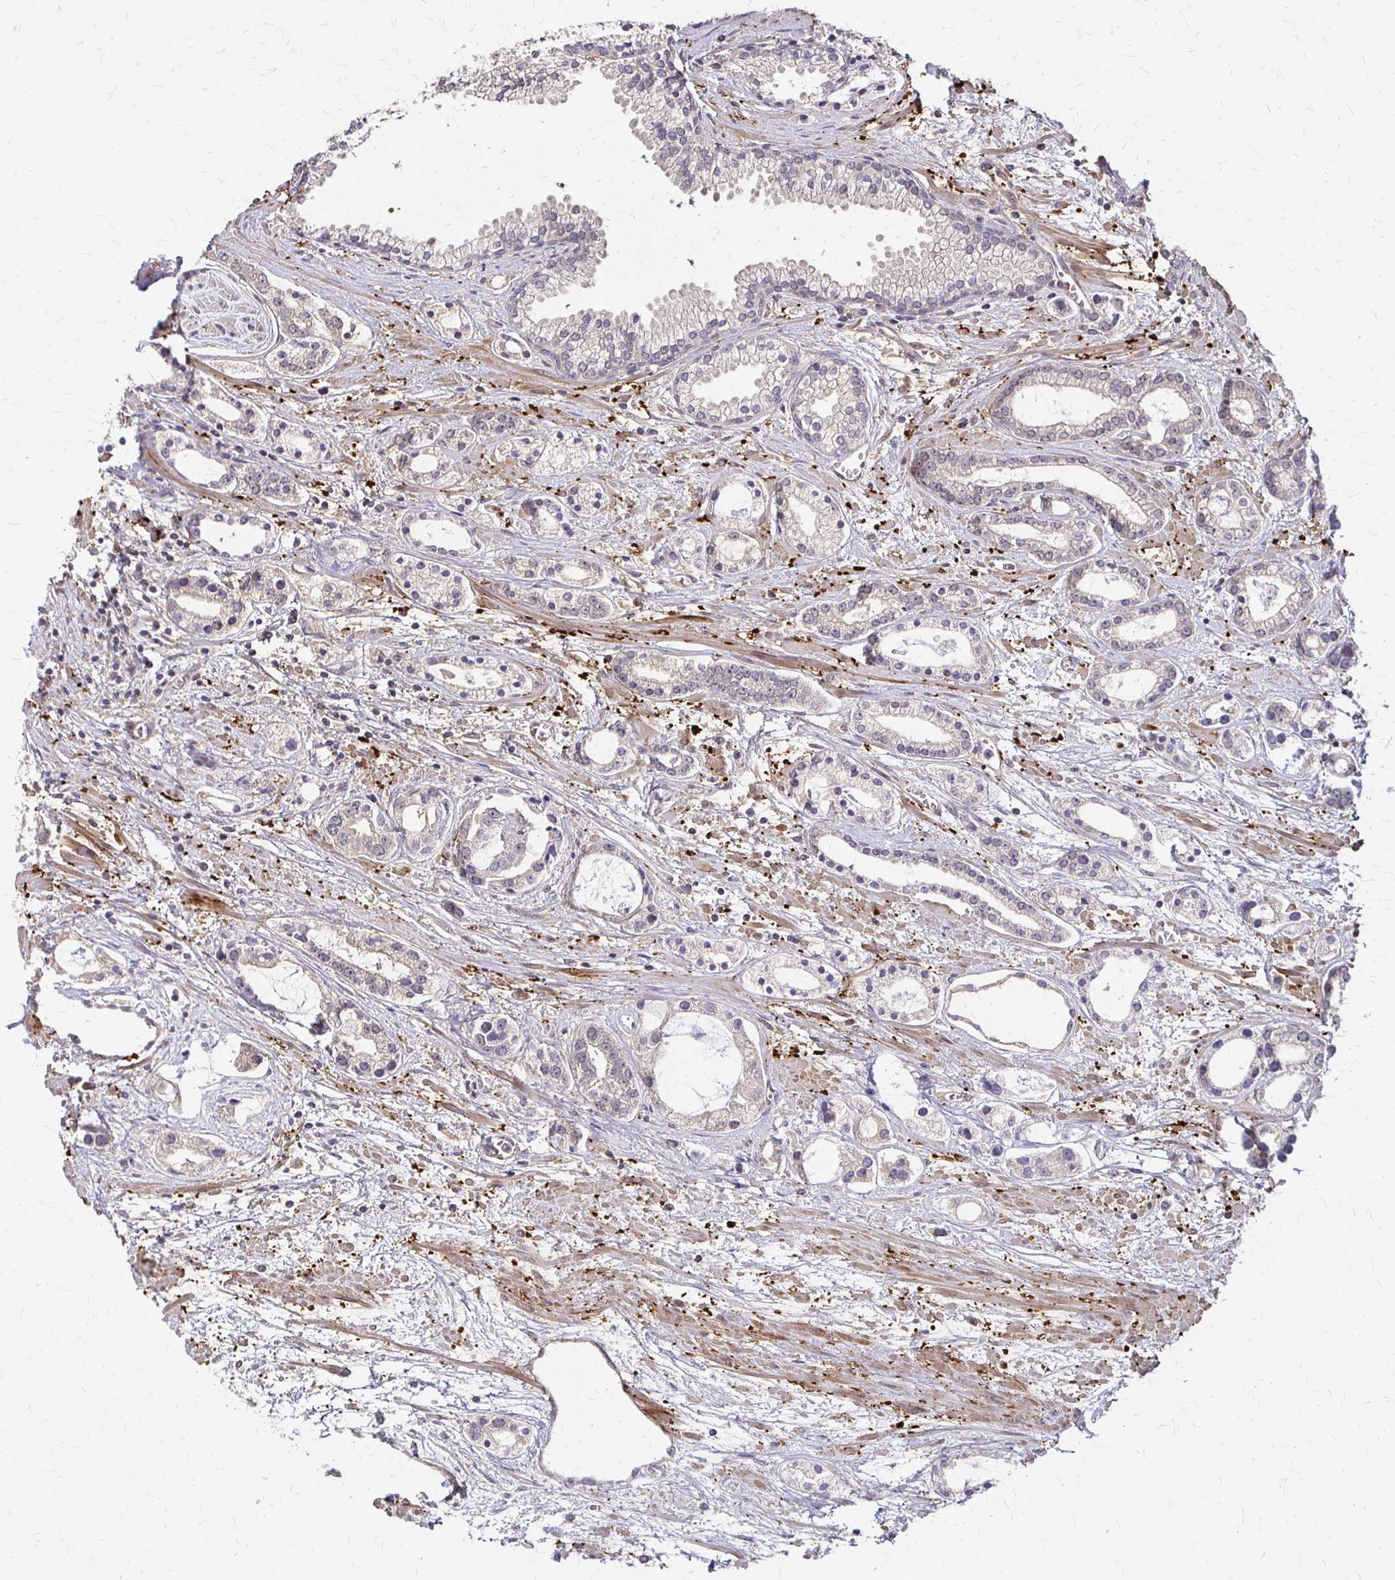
{"staining": {"intensity": "negative", "quantity": "none", "location": "none"}, "tissue": "prostate cancer", "cell_type": "Tumor cells", "image_type": "cancer", "snomed": [{"axis": "morphology", "description": "Adenocarcinoma, Medium grade"}, {"axis": "topography", "description": "Prostate"}], "caption": "Prostate cancer (medium-grade adenocarcinoma) stained for a protein using IHC exhibits no positivity tumor cells.", "gene": "CFL2", "patient": {"sex": "male", "age": 57}}